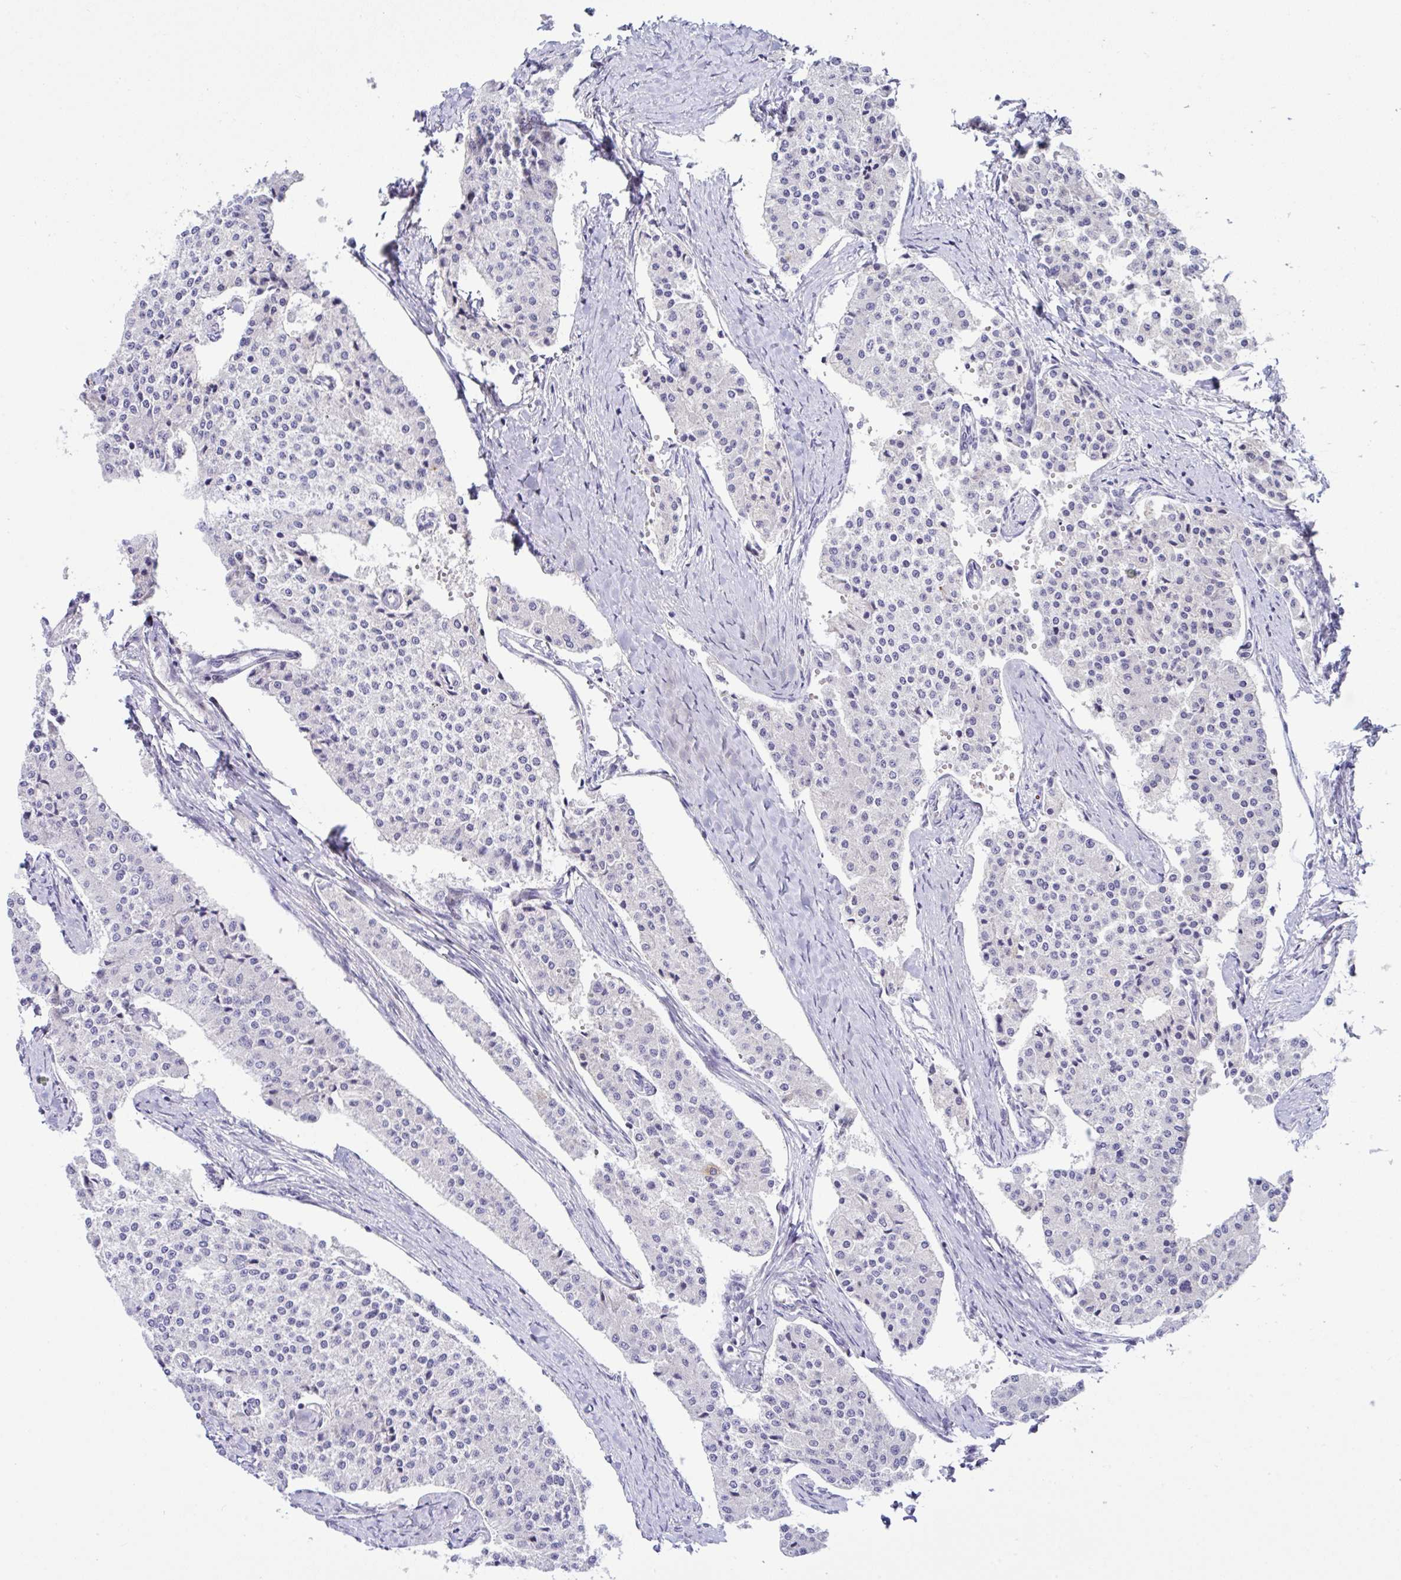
{"staining": {"intensity": "negative", "quantity": "none", "location": "none"}, "tissue": "carcinoid", "cell_type": "Tumor cells", "image_type": "cancer", "snomed": [{"axis": "morphology", "description": "Carcinoid, malignant, NOS"}, {"axis": "topography", "description": "Colon"}], "caption": "Tumor cells are negative for brown protein staining in malignant carcinoid.", "gene": "ZNF713", "patient": {"sex": "female", "age": 52}}